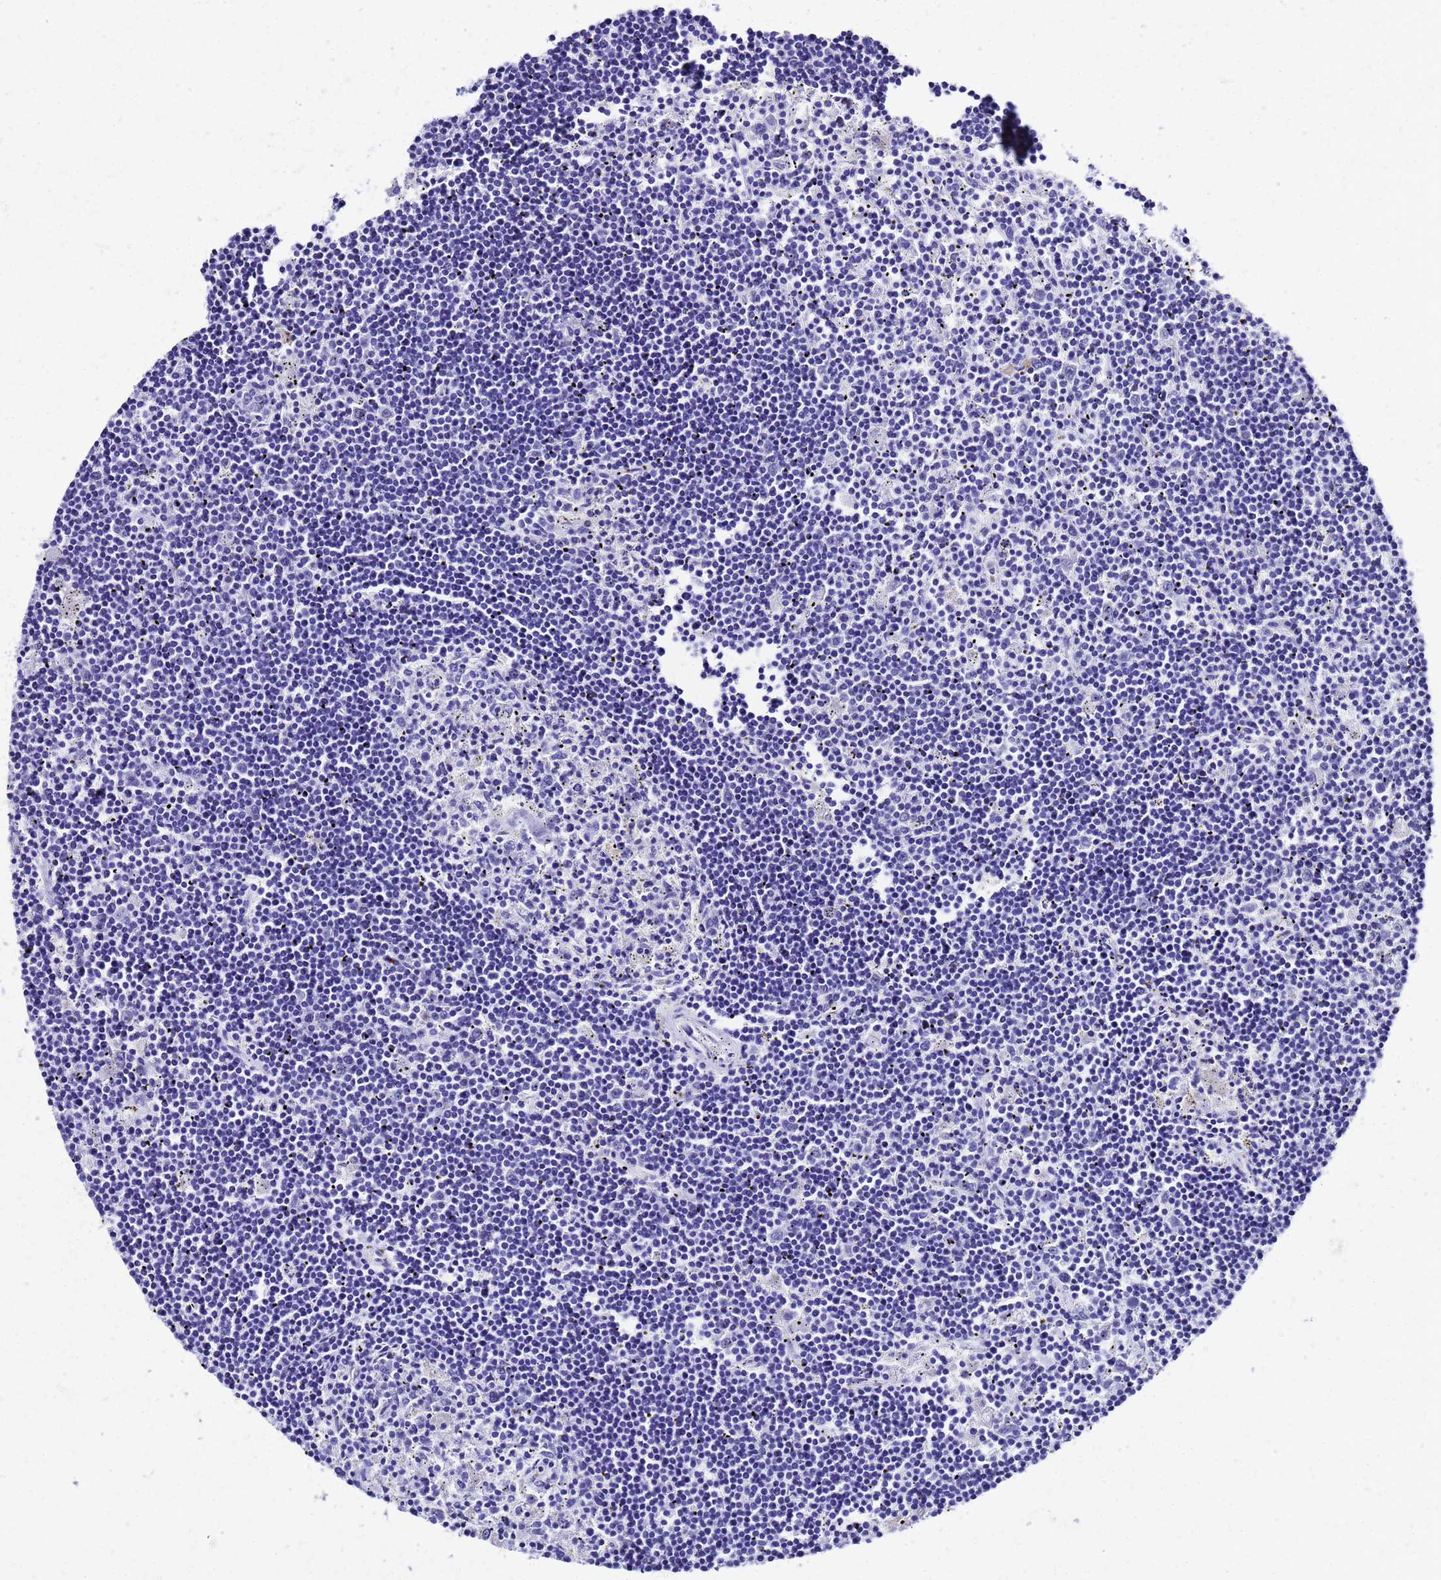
{"staining": {"intensity": "negative", "quantity": "none", "location": "none"}, "tissue": "lymphoma", "cell_type": "Tumor cells", "image_type": "cancer", "snomed": [{"axis": "morphology", "description": "Malignant lymphoma, non-Hodgkin's type, Low grade"}, {"axis": "topography", "description": "Spleen"}], "caption": "Immunohistochemistry (IHC) histopathology image of neoplastic tissue: lymphoma stained with DAB exhibits no significant protein positivity in tumor cells. (Immunohistochemistry, brightfield microscopy, high magnification).", "gene": "SMIM21", "patient": {"sex": "male", "age": 76}}